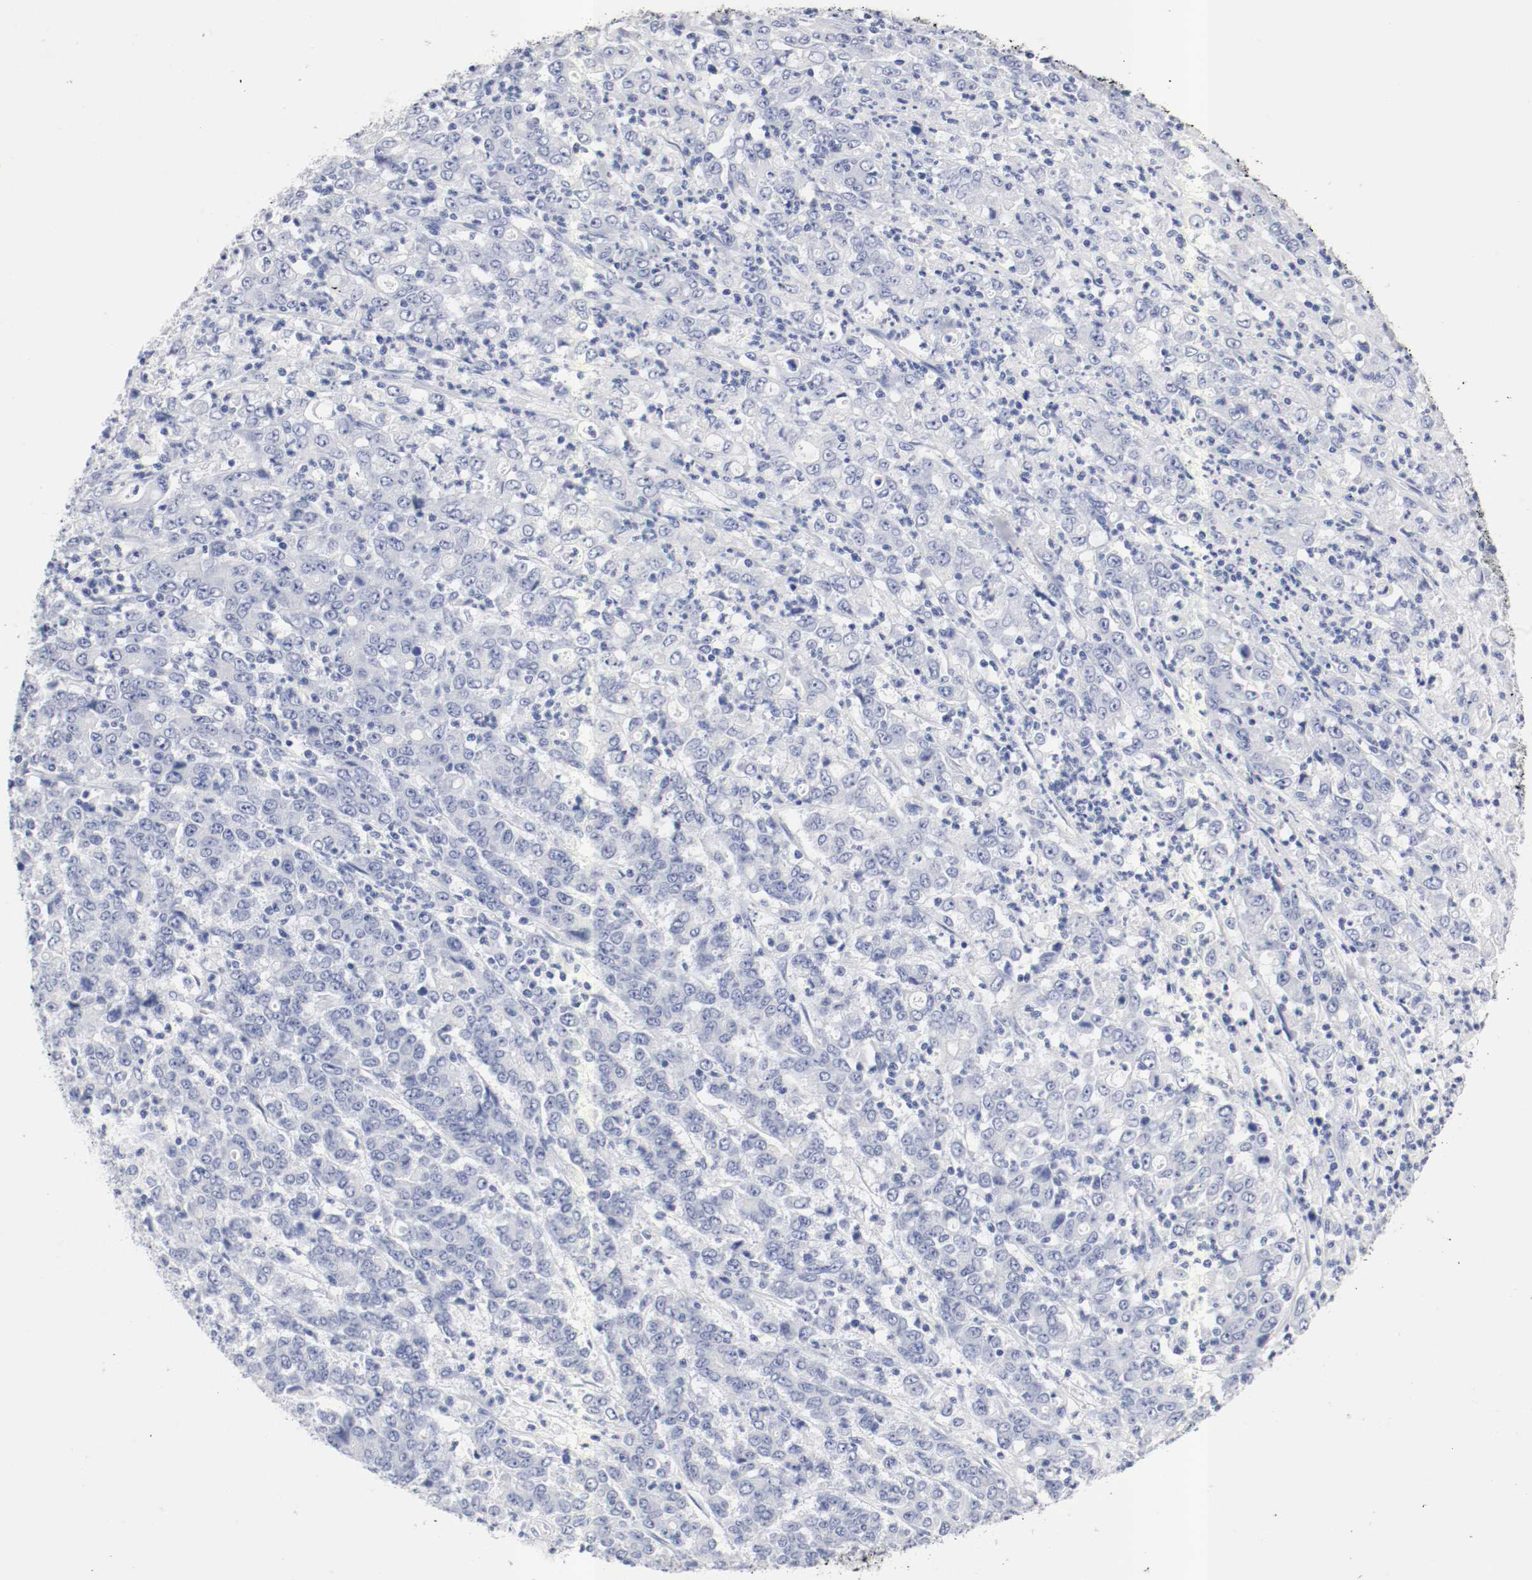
{"staining": {"intensity": "negative", "quantity": "none", "location": "none"}, "tissue": "stomach cancer", "cell_type": "Tumor cells", "image_type": "cancer", "snomed": [{"axis": "morphology", "description": "Adenocarcinoma, NOS"}, {"axis": "topography", "description": "Stomach, lower"}], "caption": "Immunohistochemistry (IHC) image of neoplastic tissue: human stomach cancer (adenocarcinoma) stained with DAB (3,3'-diaminobenzidine) reveals no significant protein staining in tumor cells.", "gene": "GAD1", "patient": {"sex": "female", "age": 71}}